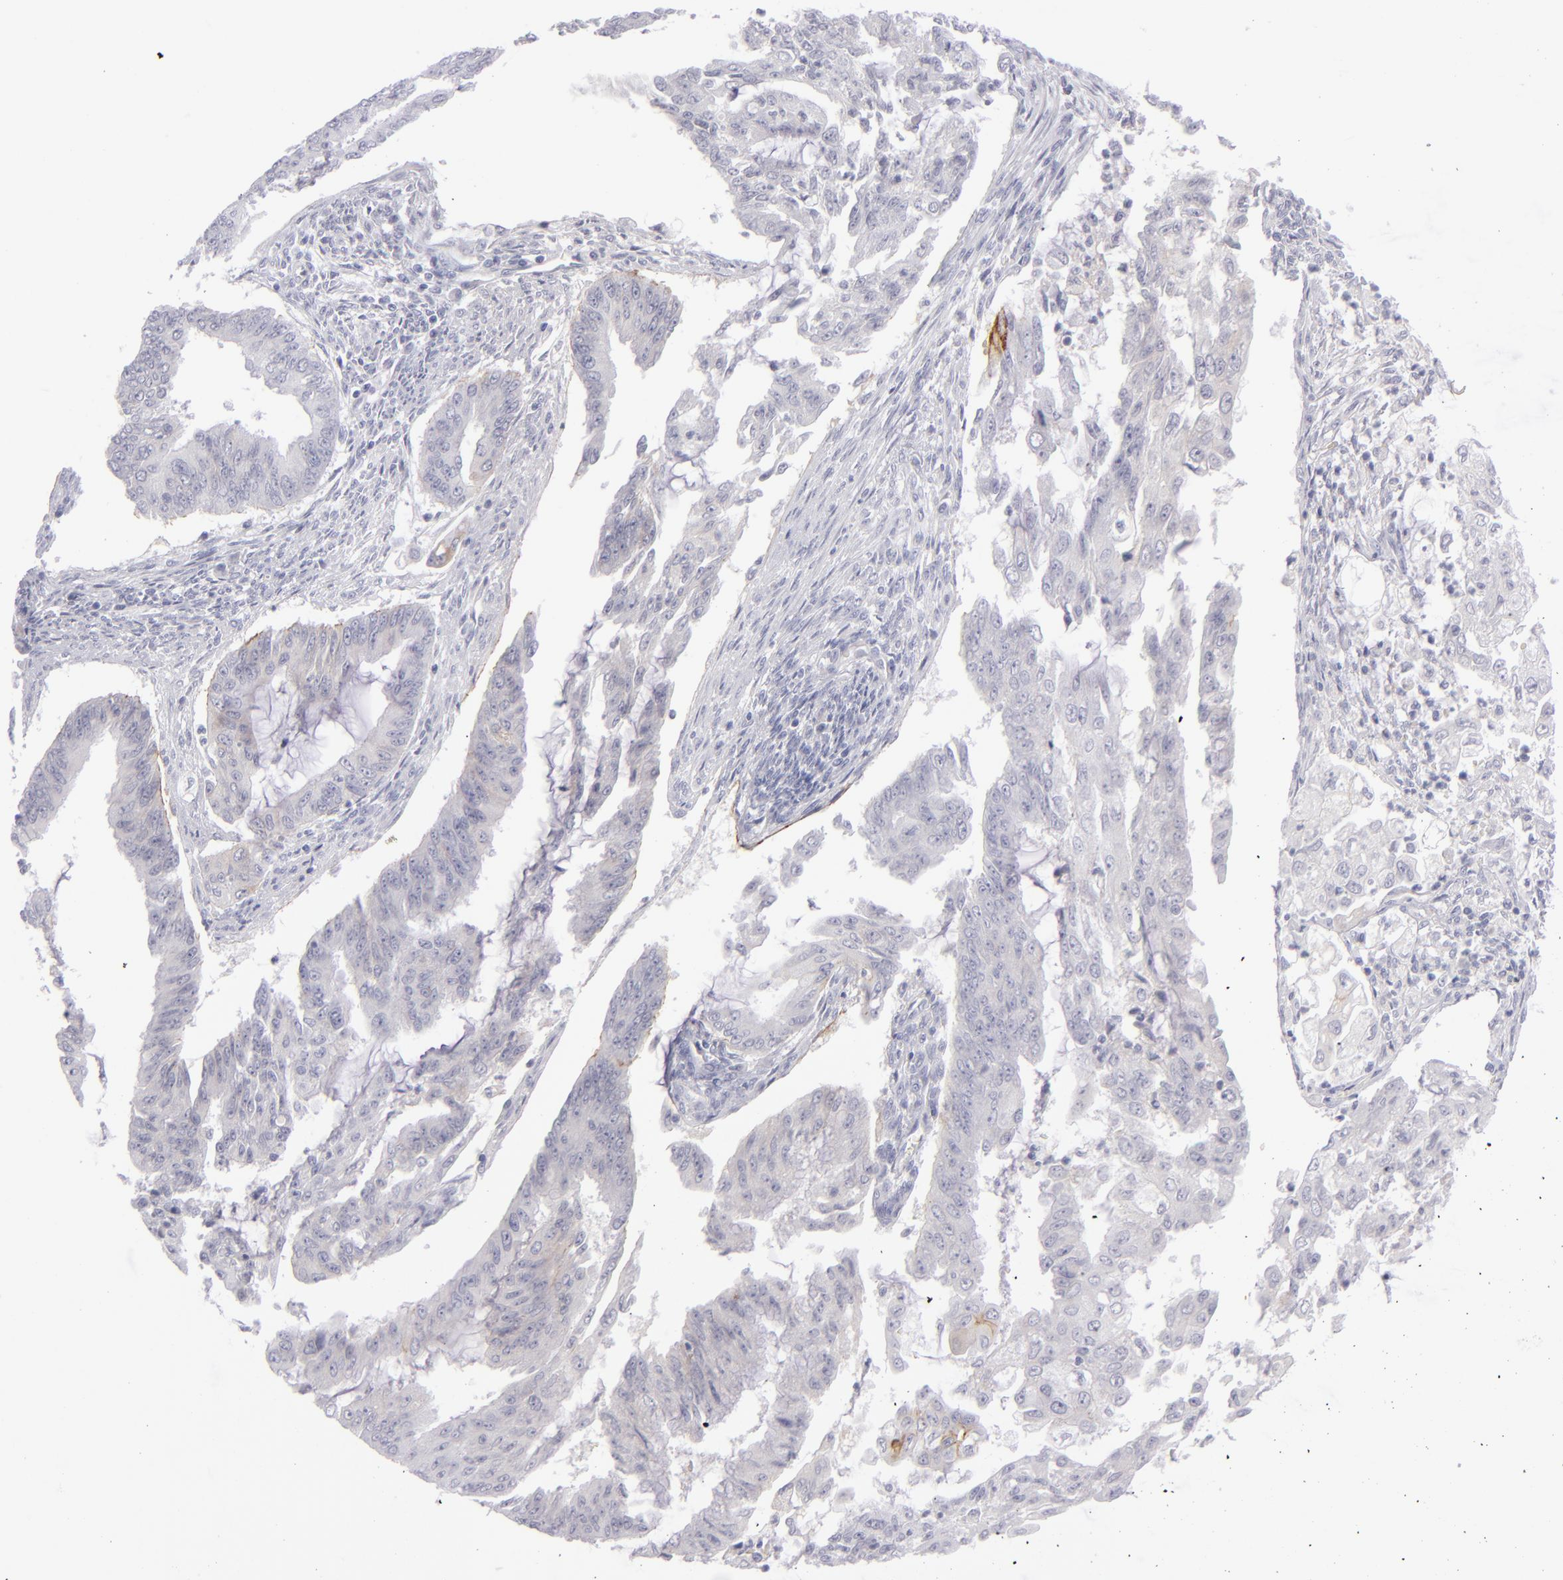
{"staining": {"intensity": "moderate", "quantity": "<25%", "location": "cytoplasmic/membranous"}, "tissue": "endometrial cancer", "cell_type": "Tumor cells", "image_type": "cancer", "snomed": [{"axis": "morphology", "description": "Adenocarcinoma, NOS"}, {"axis": "topography", "description": "Endometrium"}], "caption": "Adenocarcinoma (endometrial) was stained to show a protein in brown. There is low levels of moderate cytoplasmic/membranous positivity in about <25% of tumor cells.", "gene": "ITGB4", "patient": {"sex": "female", "age": 75}}